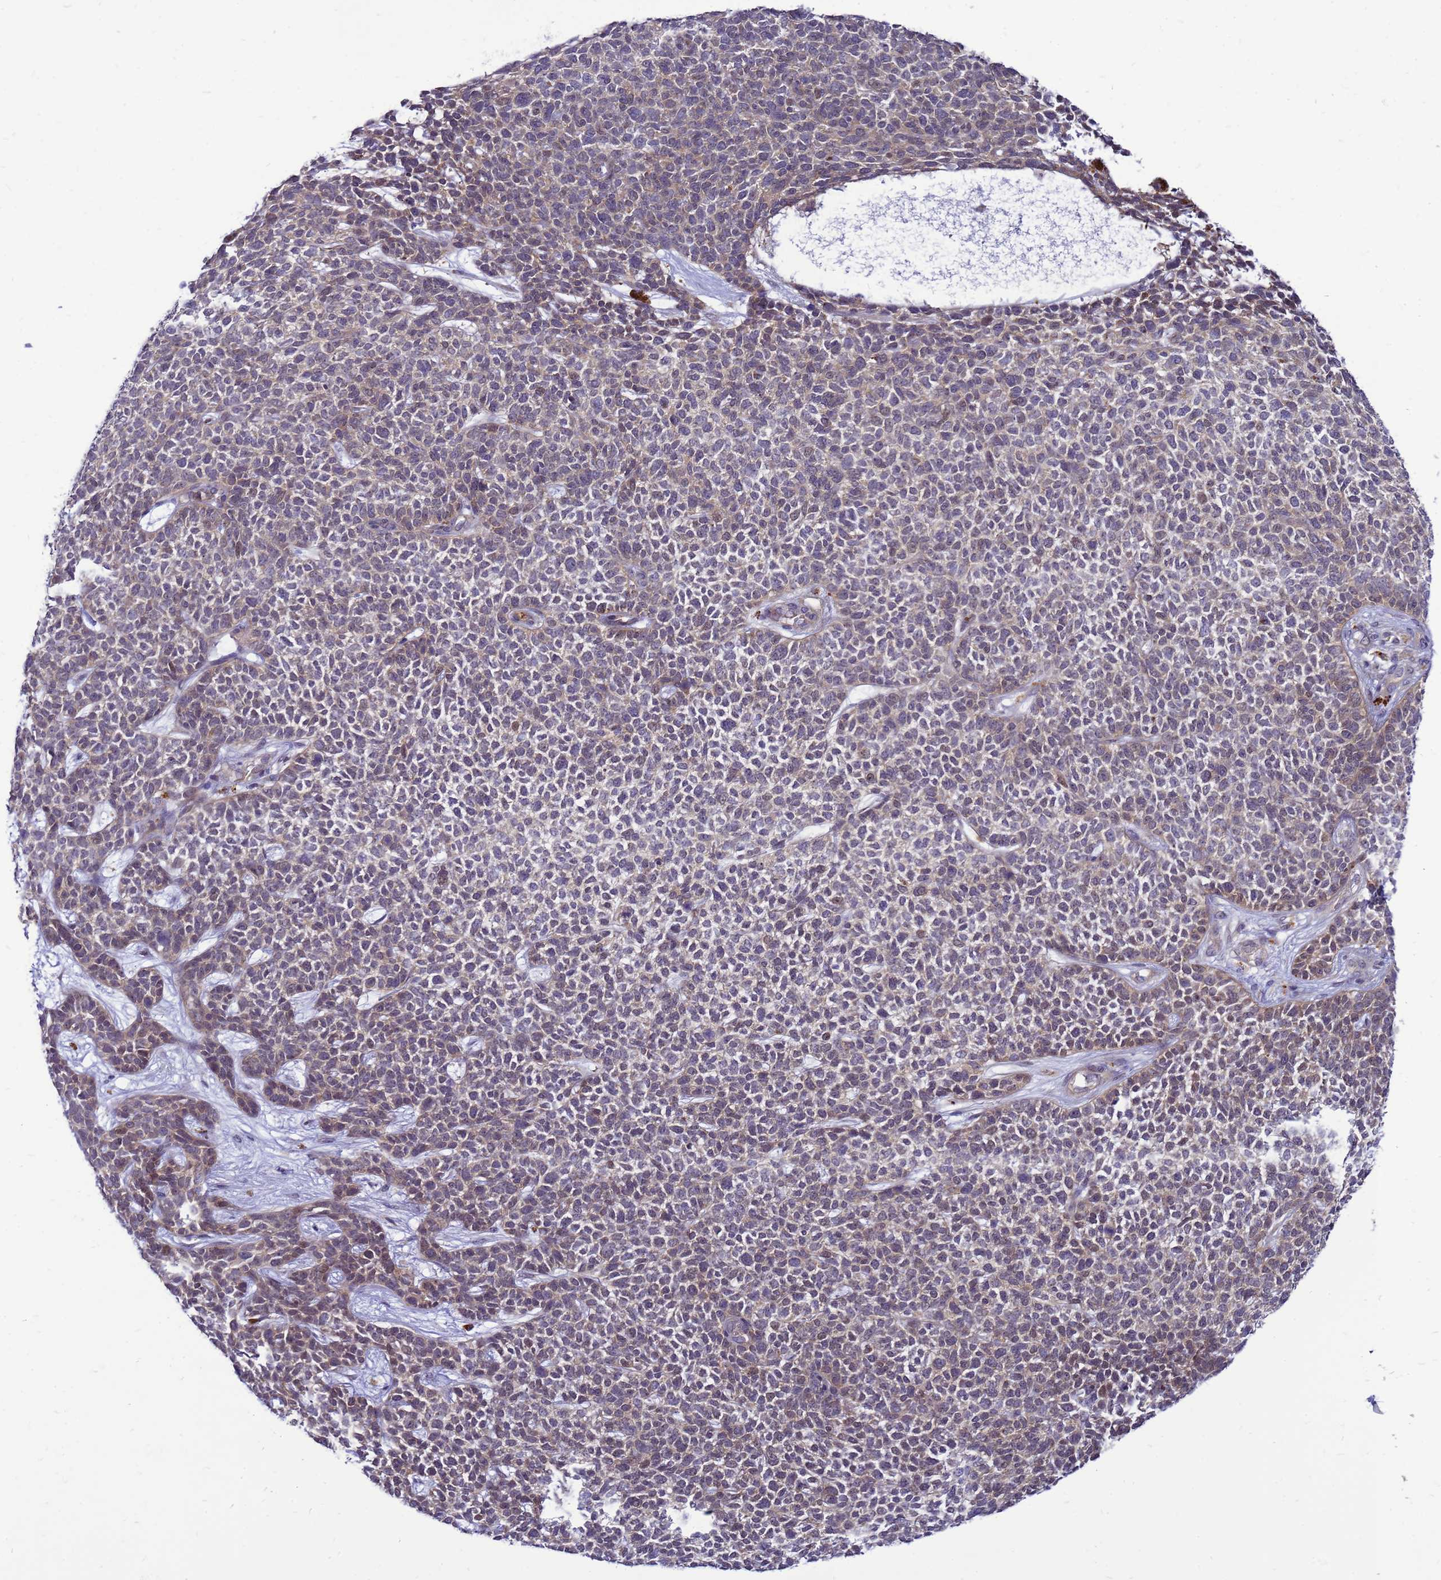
{"staining": {"intensity": "weak", "quantity": "25%-75%", "location": "cytoplasmic/membranous"}, "tissue": "skin cancer", "cell_type": "Tumor cells", "image_type": "cancer", "snomed": [{"axis": "morphology", "description": "Basal cell carcinoma"}, {"axis": "topography", "description": "Skin"}], "caption": "Immunohistochemistry (IHC) image of human skin cancer stained for a protein (brown), which exhibits low levels of weak cytoplasmic/membranous expression in approximately 25%-75% of tumor cells.", "gene": "ENOPH1", "patient": {"sex": "female", "age": 84}}